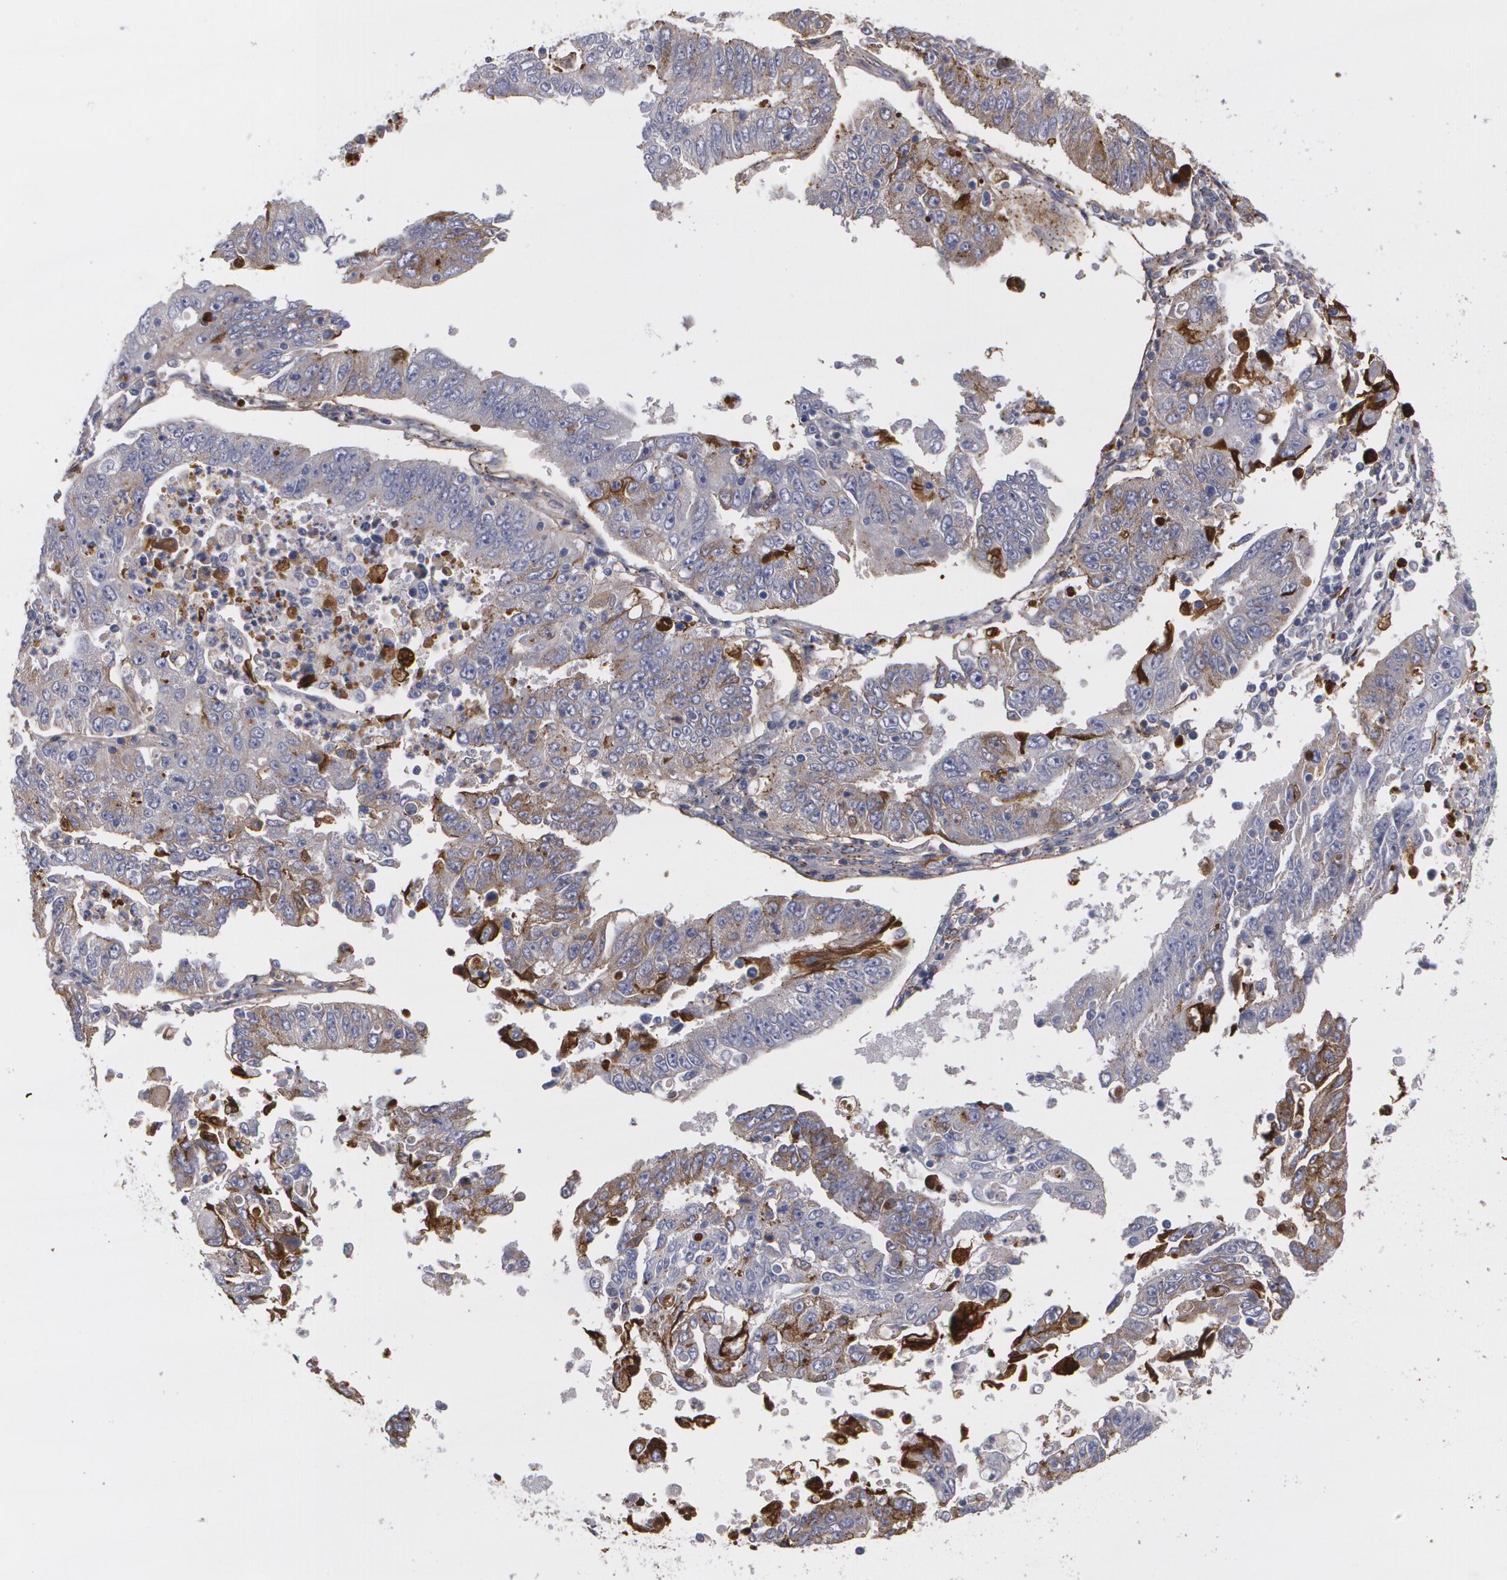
{"staining": {"intensity": "moderate", "quantity": "25%-75%", "location": "cytoplasmic/membranous"}, "tissue": "endometrial cancer", "cell_type": "Tumor cells", "image_type": "cancer", "snomed": [{"axis": "morphology", "description": "Adenocarcinoma, NOS"}, {"axis": "topography", "description": "Endometrium"}], "caption": "Adenocarcinoma (endometrial) stained with DAB immunohistochemistry displays medium levels of moderate cytoplasmic/membranous expression in approximately 25%-75% of tumor cells. The staining is performed using DAB brown chromogen to label protein expression. The nuclei are counter-stained blue using hematoxylin.", "gene": "FBLN1", "patient": {"sex": "female", "age": 42}}